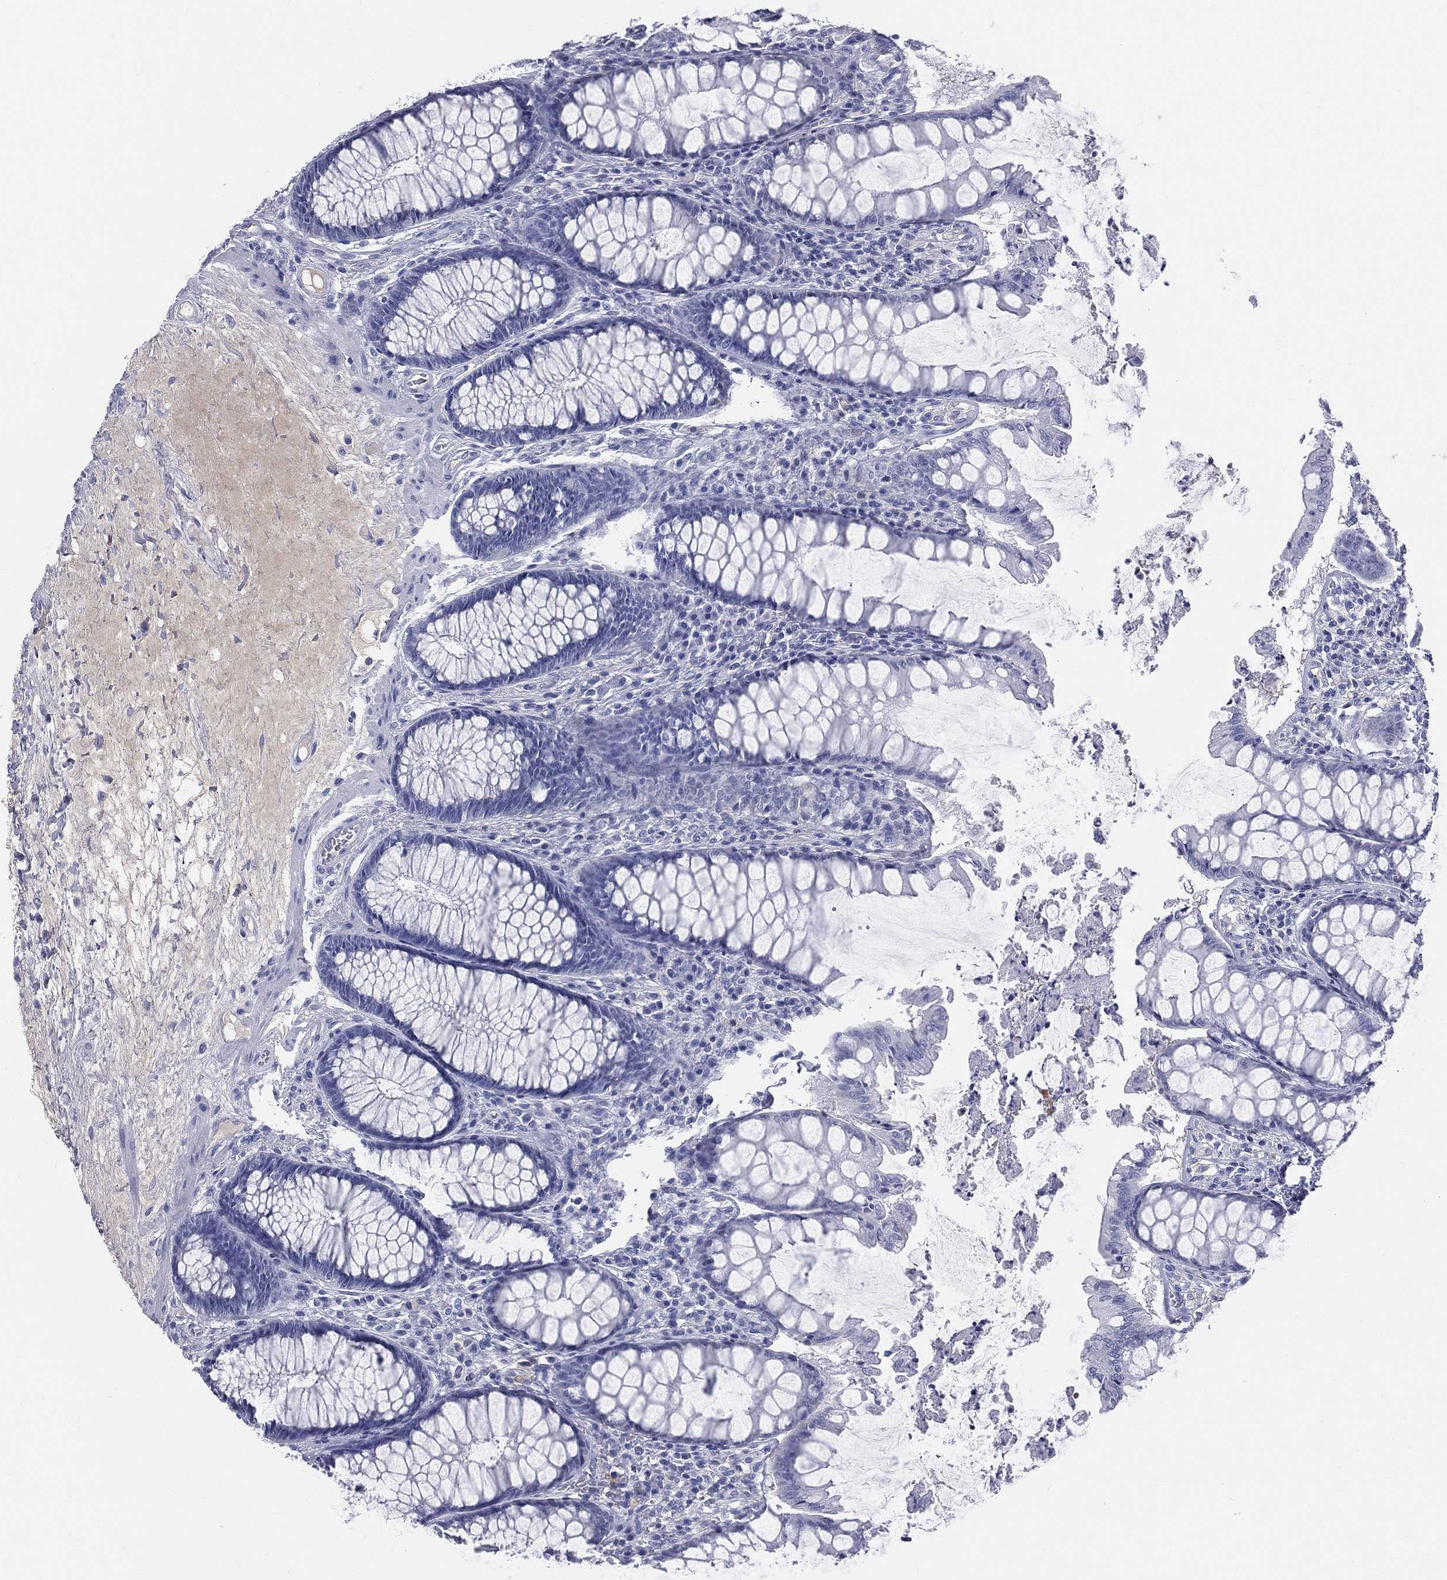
{"staining": {"intensity": "negative", "quantity": "none", "location": "none"}, "tissue": "colon", "cell_type": "Endothelial cells", "image_type": "normal", "snomed": [{"axis": "morphology", "description": "Normal tissue, NOS"}, {"axis": "topography", "description": "Colon"}], "caption": "Colon was stained to show a protein in brown. There is no significant positivity in endothelial cells. (Brightfield microscopy of DAB immunohistochemistry at high magnification).", "gene": "HP", "patient": {"sex": "female", "age": 65}}